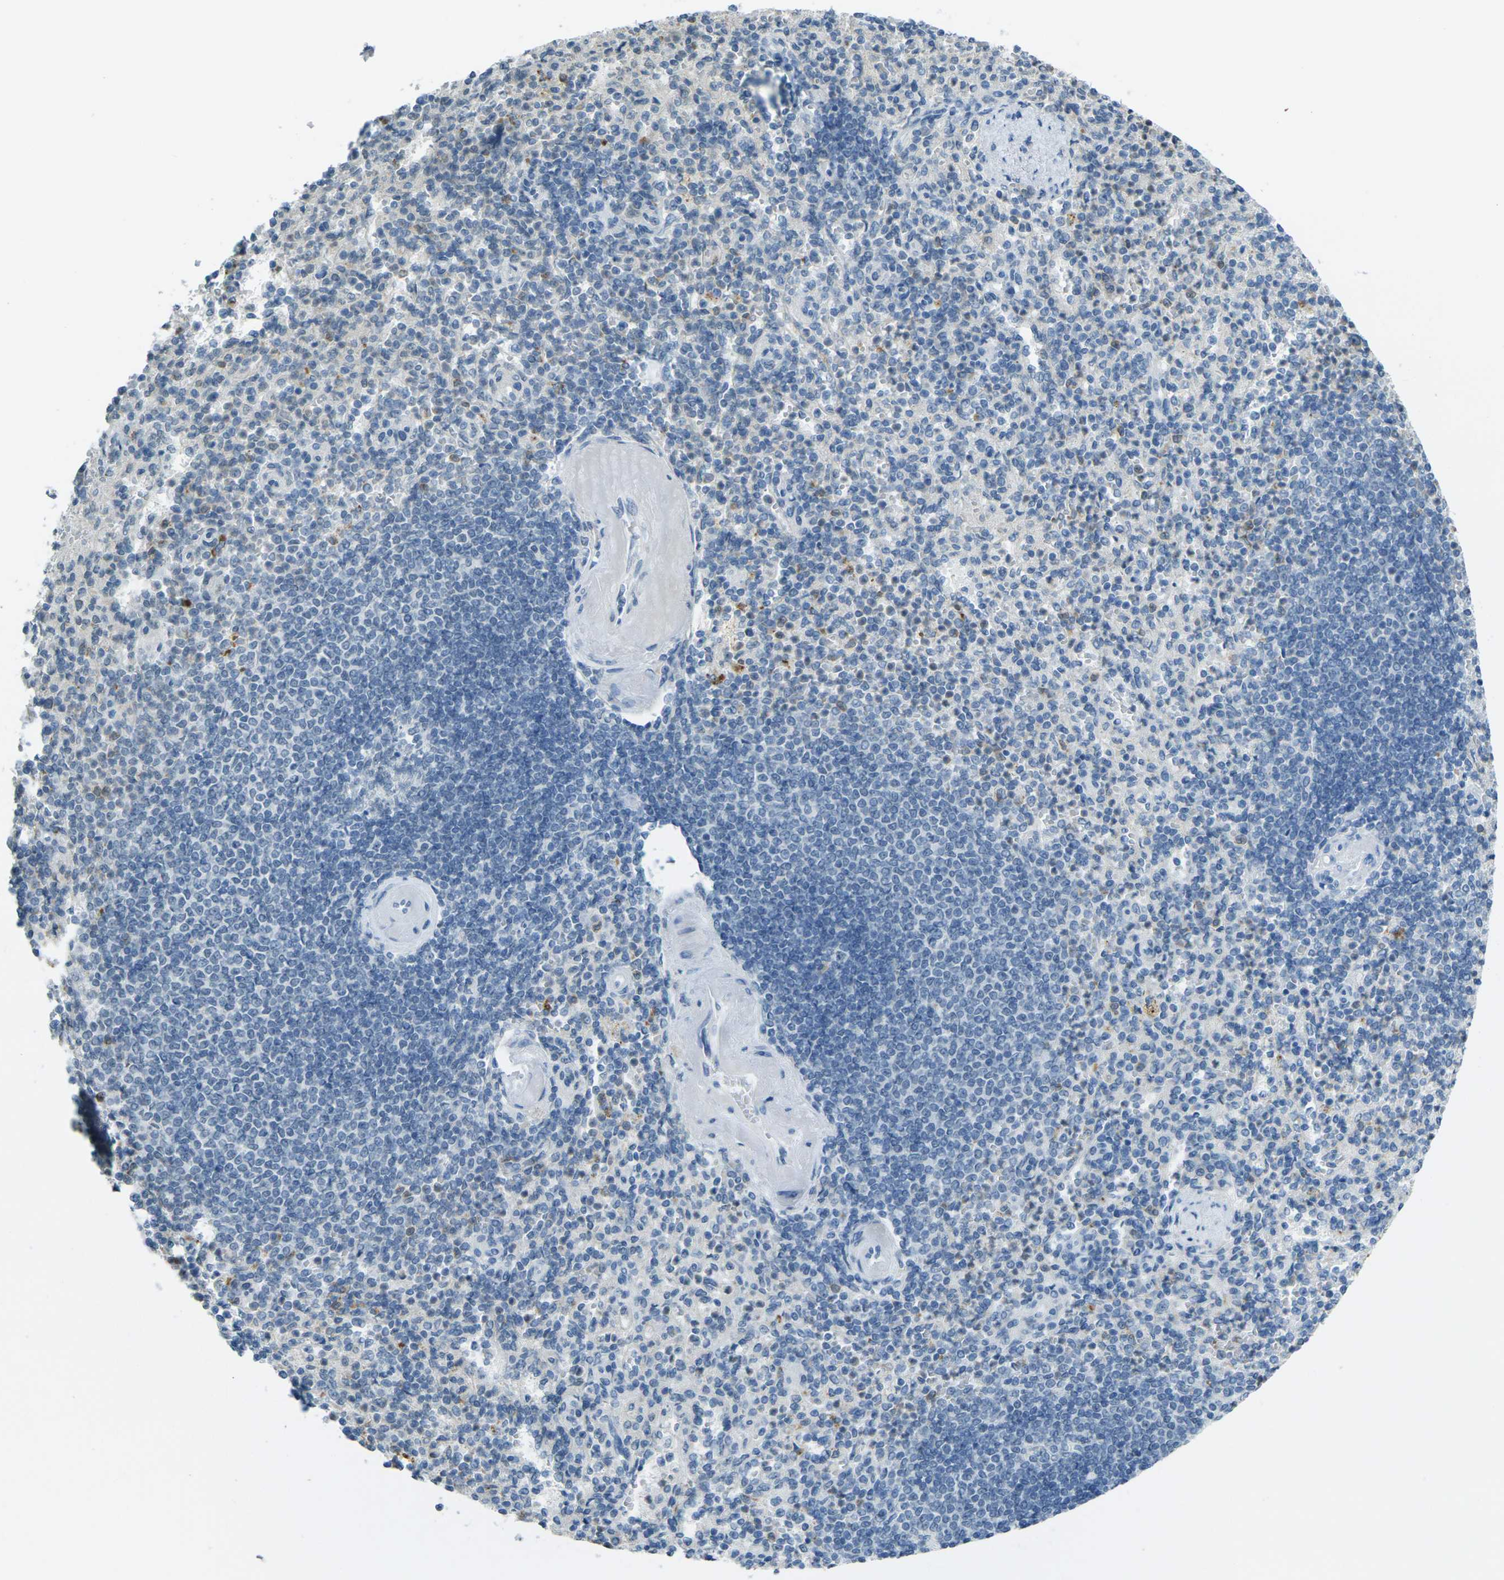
{"staining": {"intensity": "moderate", "quantity": "<25%", "location": "cytoplasmic/membranous"}, "tissue": "spleen", "cell_type": "Cells in red pulp", "image_type": "normal", "snomed": [{"axis": "morphology", "description": "Normal tissue, NOS"}, {"axis": "topography", "description": "Spleen"}], "caption": "IHC histopathology image of benign spleen: spleen stained using immunohistochemistry (IHC) reveals low levels of moderate protein expression localized specifically in the cytoplasmic/membranous of cells in red pulp, appearing as a cytoplasmic/membranous brown color.", "gene": "SPTBN2", "patient": {"sex": "female", "age": 74}}